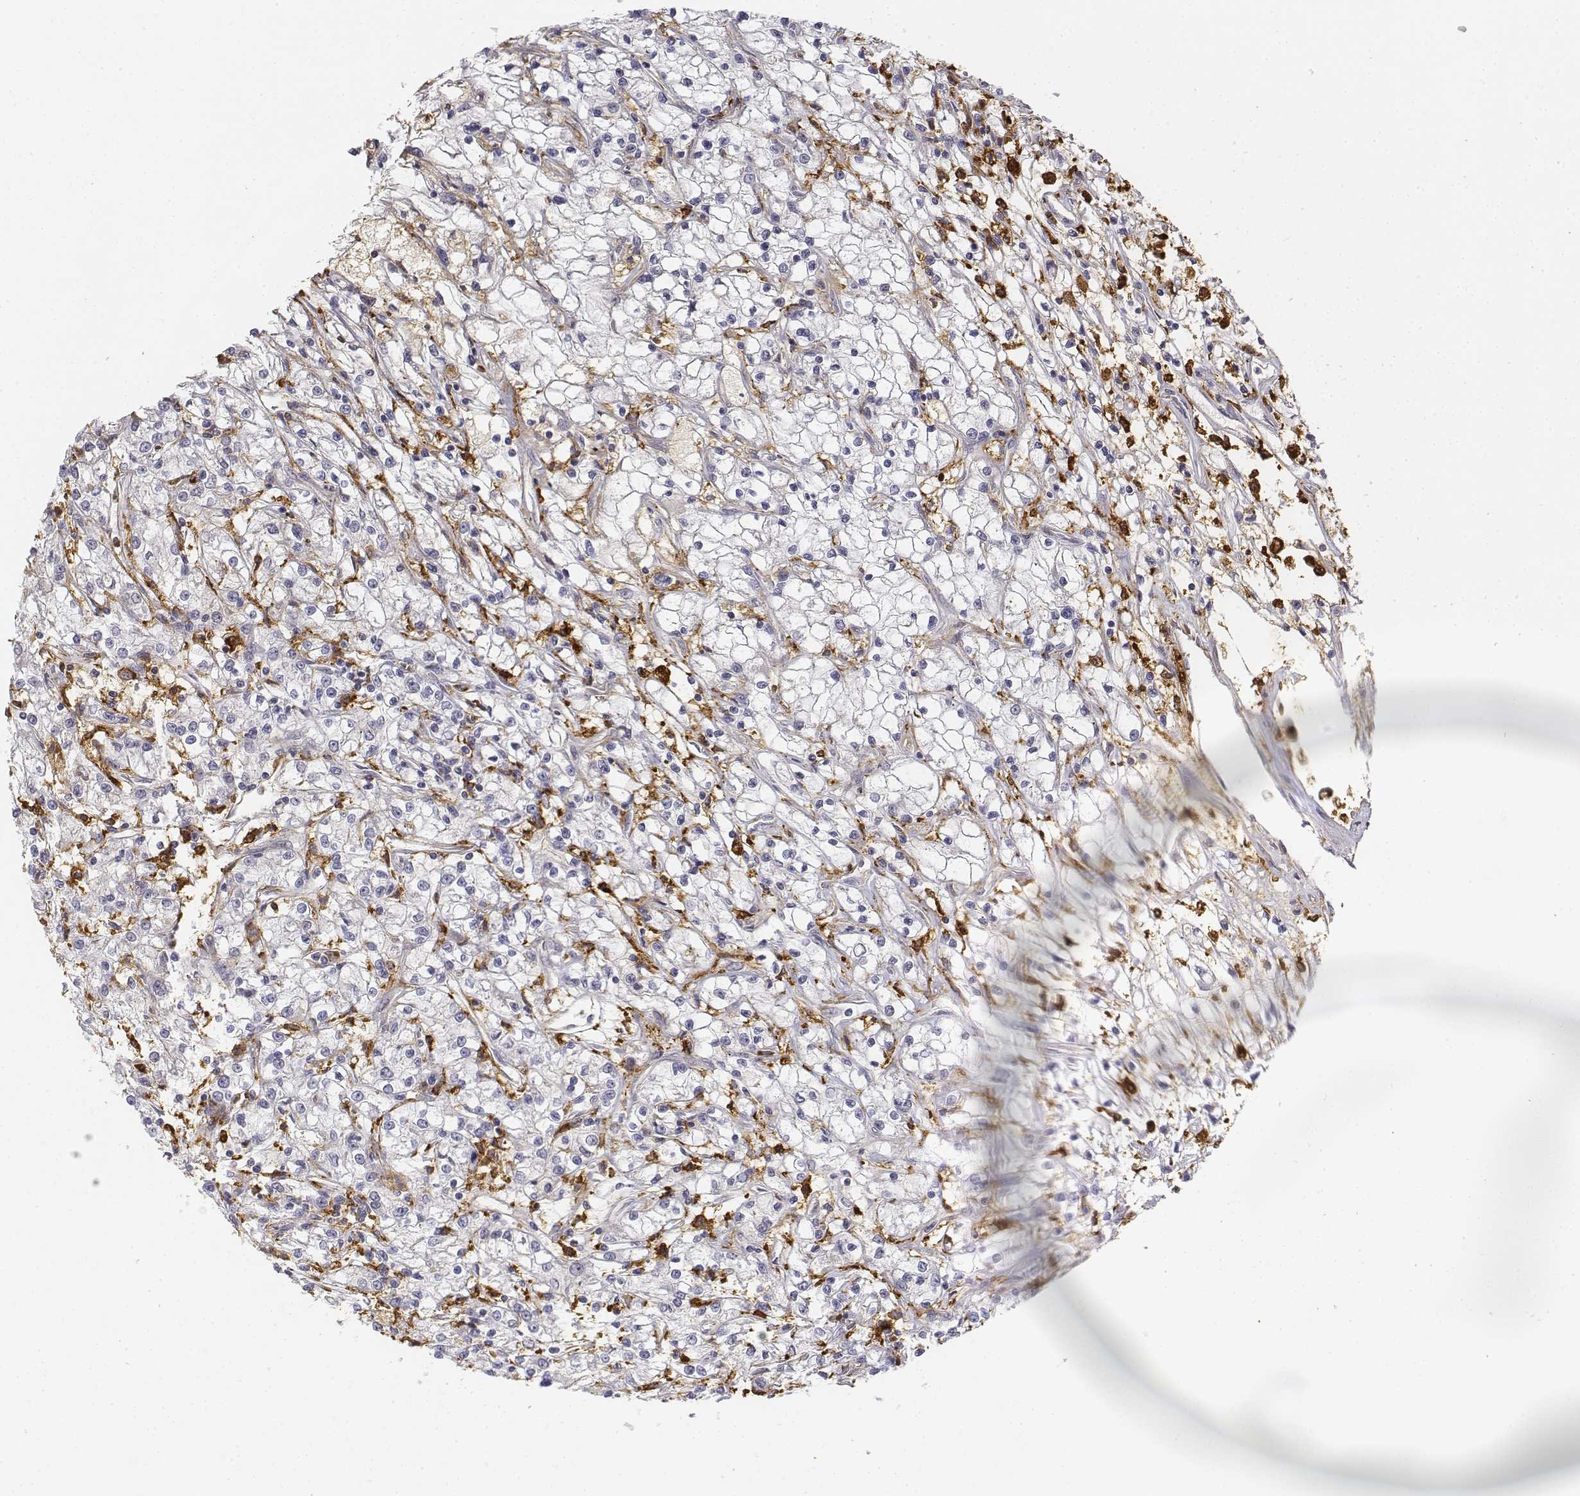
{"staining": {"intensity": "negative", "quantity": "none", "location": "none"}, "tissue": "renal cancer", "cell_type": "Tumor cells", "image_type": "cancer", "snomed": [{"axis": "morphology", "description": "Adenocarcinoma, NOS"}, {"axis": "topography", "description": "Kidney"}], "caption": "Image shows no significant protein expression in tumor cells of adenocarcinoma (renal).", "gene": "CD14", "patient": {"sex": "female", "age": 59}}